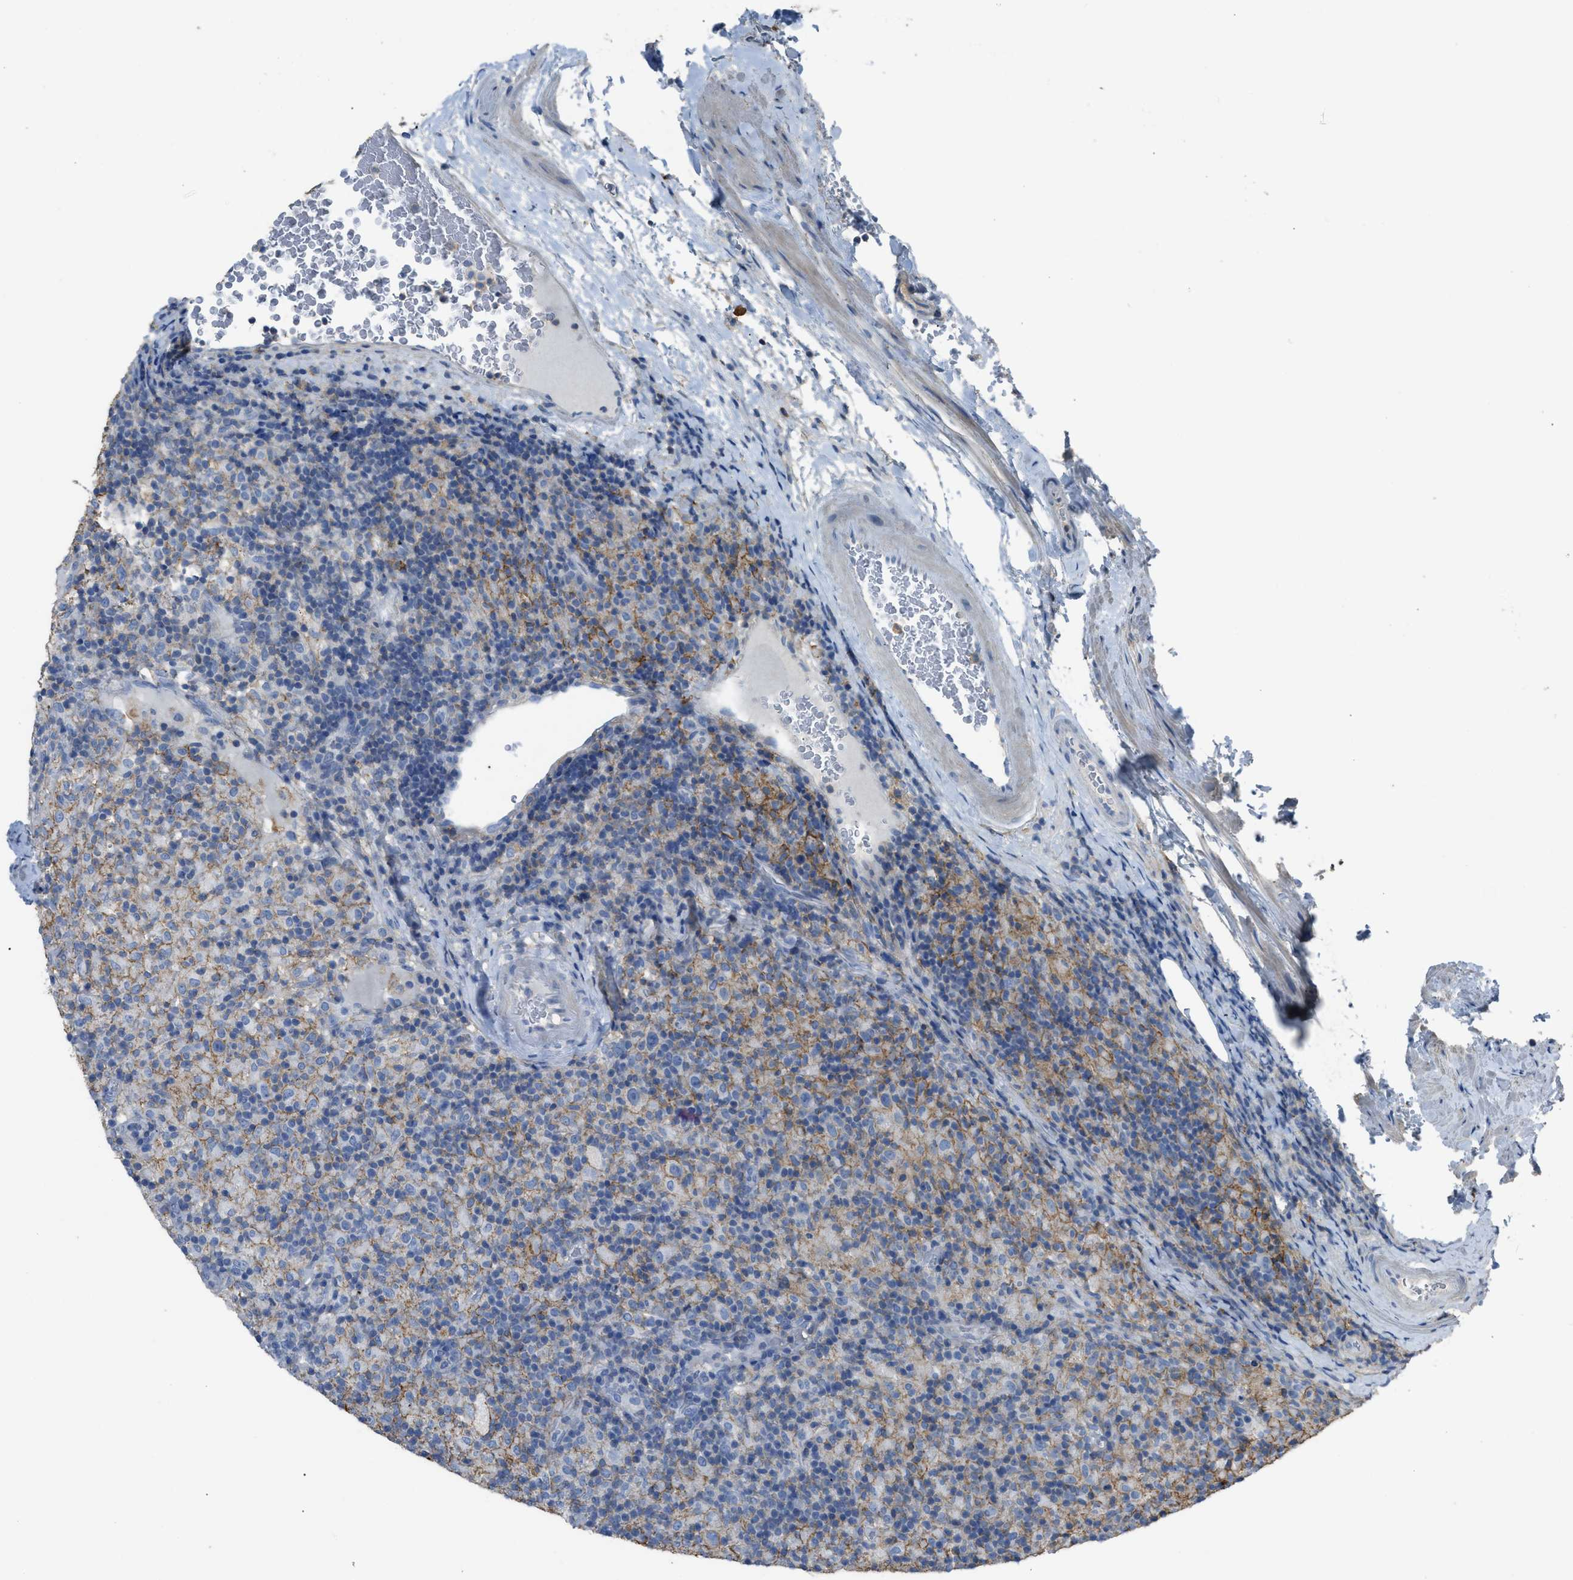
{"staining": {"intensity": "moderate", "quantity": "25%-75%", "location": "cytoplasmic/membranous"}, "tissue": "lymphoma", "cell_type": "Tumor cells", "image_type": "cancer", "snomed": [{"axis": "morphology", "description": "Hodgkin's disease, NOS"}, {"axis": "topography", "description": "Lymph node"}], "caption": "A high-resolution image shows immunohistochemistry staining of Hodgkin's disease, which shows moderate cytoplasmic/membranous staining in about 25%-75% of tumor cells. The protein of interest is shown in brown color, while the nuclei are stained blue.", "gene": "OR51E1", "patient": {"sex": "male", "age": 70}}